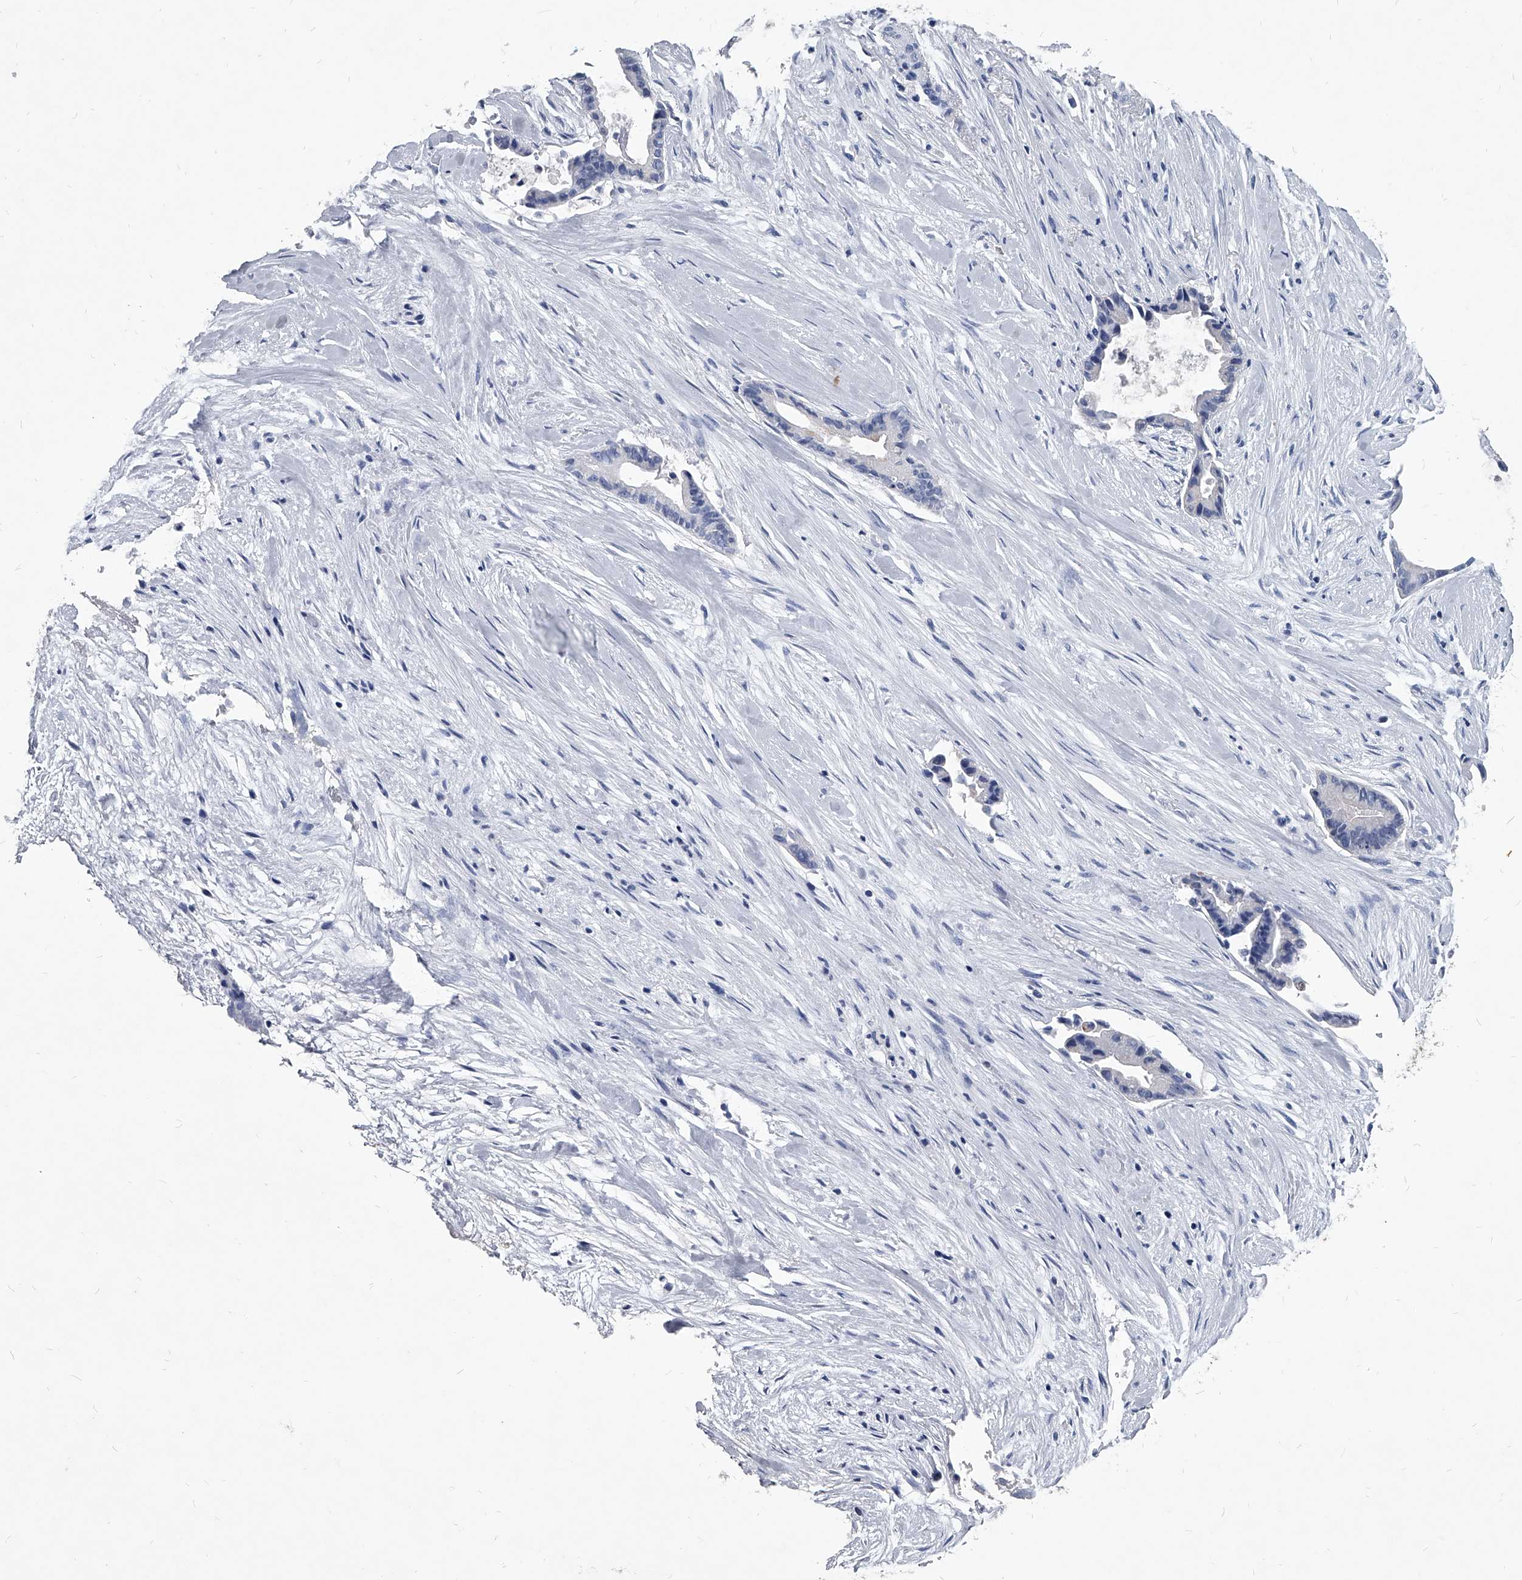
{"staining": {"intensity": "negative", "quantity": "none", "location": "none"}, "tissue": "liver cancer", "cell_type": "Tumor cells", "image_type": "cancer", "snomed": [{"axis": "morphology", "description": "Cholangiocarcinoma"}, {"axis": "topography", "description": "Liver"}], "caption": "A high-resolution histopathology image shows IHC staining of cholangiocarcinoma (liver), which displays no significant expression in tumor cells.", "gene": "BCAS1", "patient": {"sex": "female", "age": 55}}